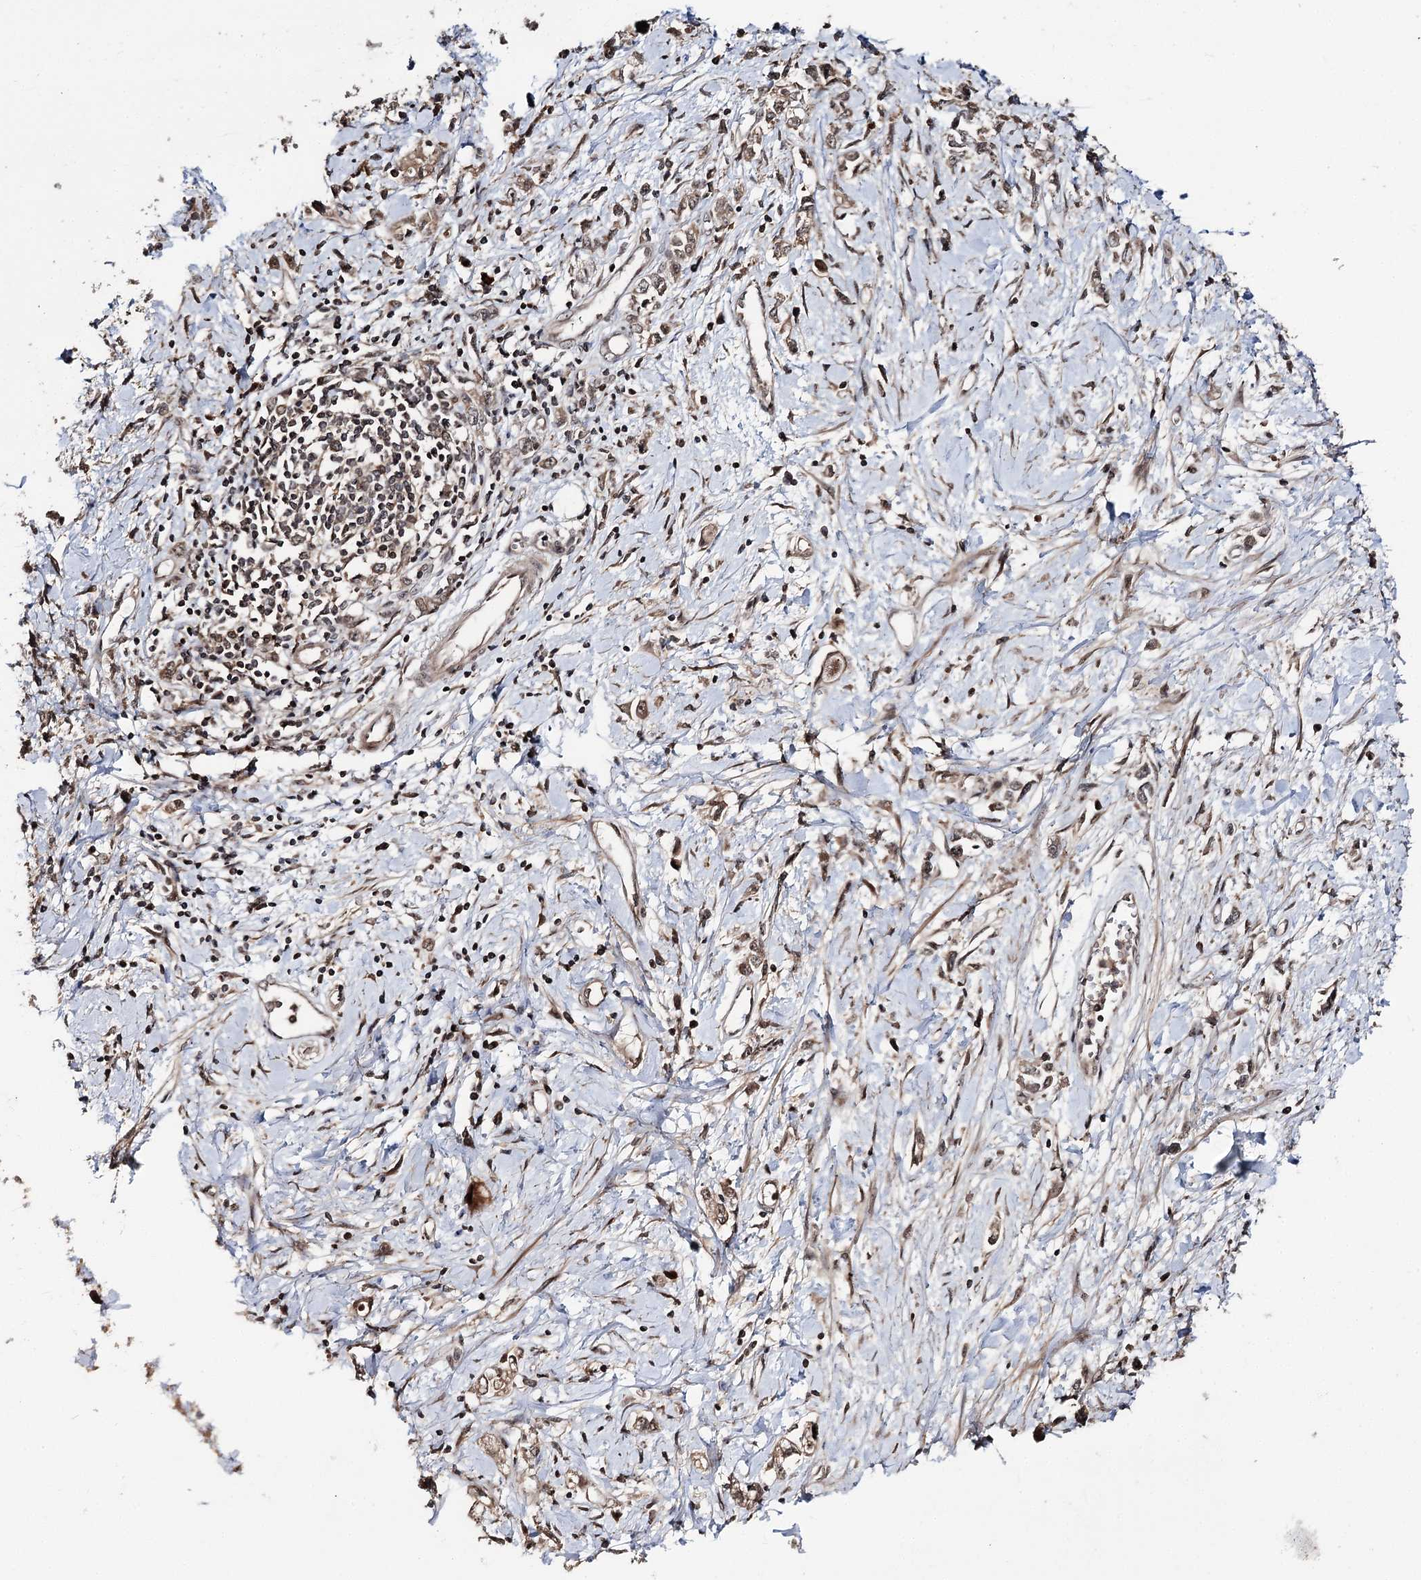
{"staining": {"intensity": "moderate", "quantity": ">75%", "location": "cytoplasmic/membranous,nuclear"}, "tissue": "stomach cancer", "cell_type": "Tumor cells", "image_type": "cancer", "snomed": [{"axis": "morphology", "description": "Adenocarcinoma, NOS"}, {"axis": "topography", "description": "Stomach"}], "caption": "Protein positivity by immunohistochemistry (IHC) shows moderate cytoplasmic/membranous and nuclear positivity in about >75% of tumor cells in stomach adenocarcinoma. The staining is performed using DAB (3,3'-diaminobenzidine) brown chromogen to label protein expression. The nuclei are counter-stained blue using hematoxylin.", "gene": "FAM53B", "patient": {"sex": "female", "age": 76}}